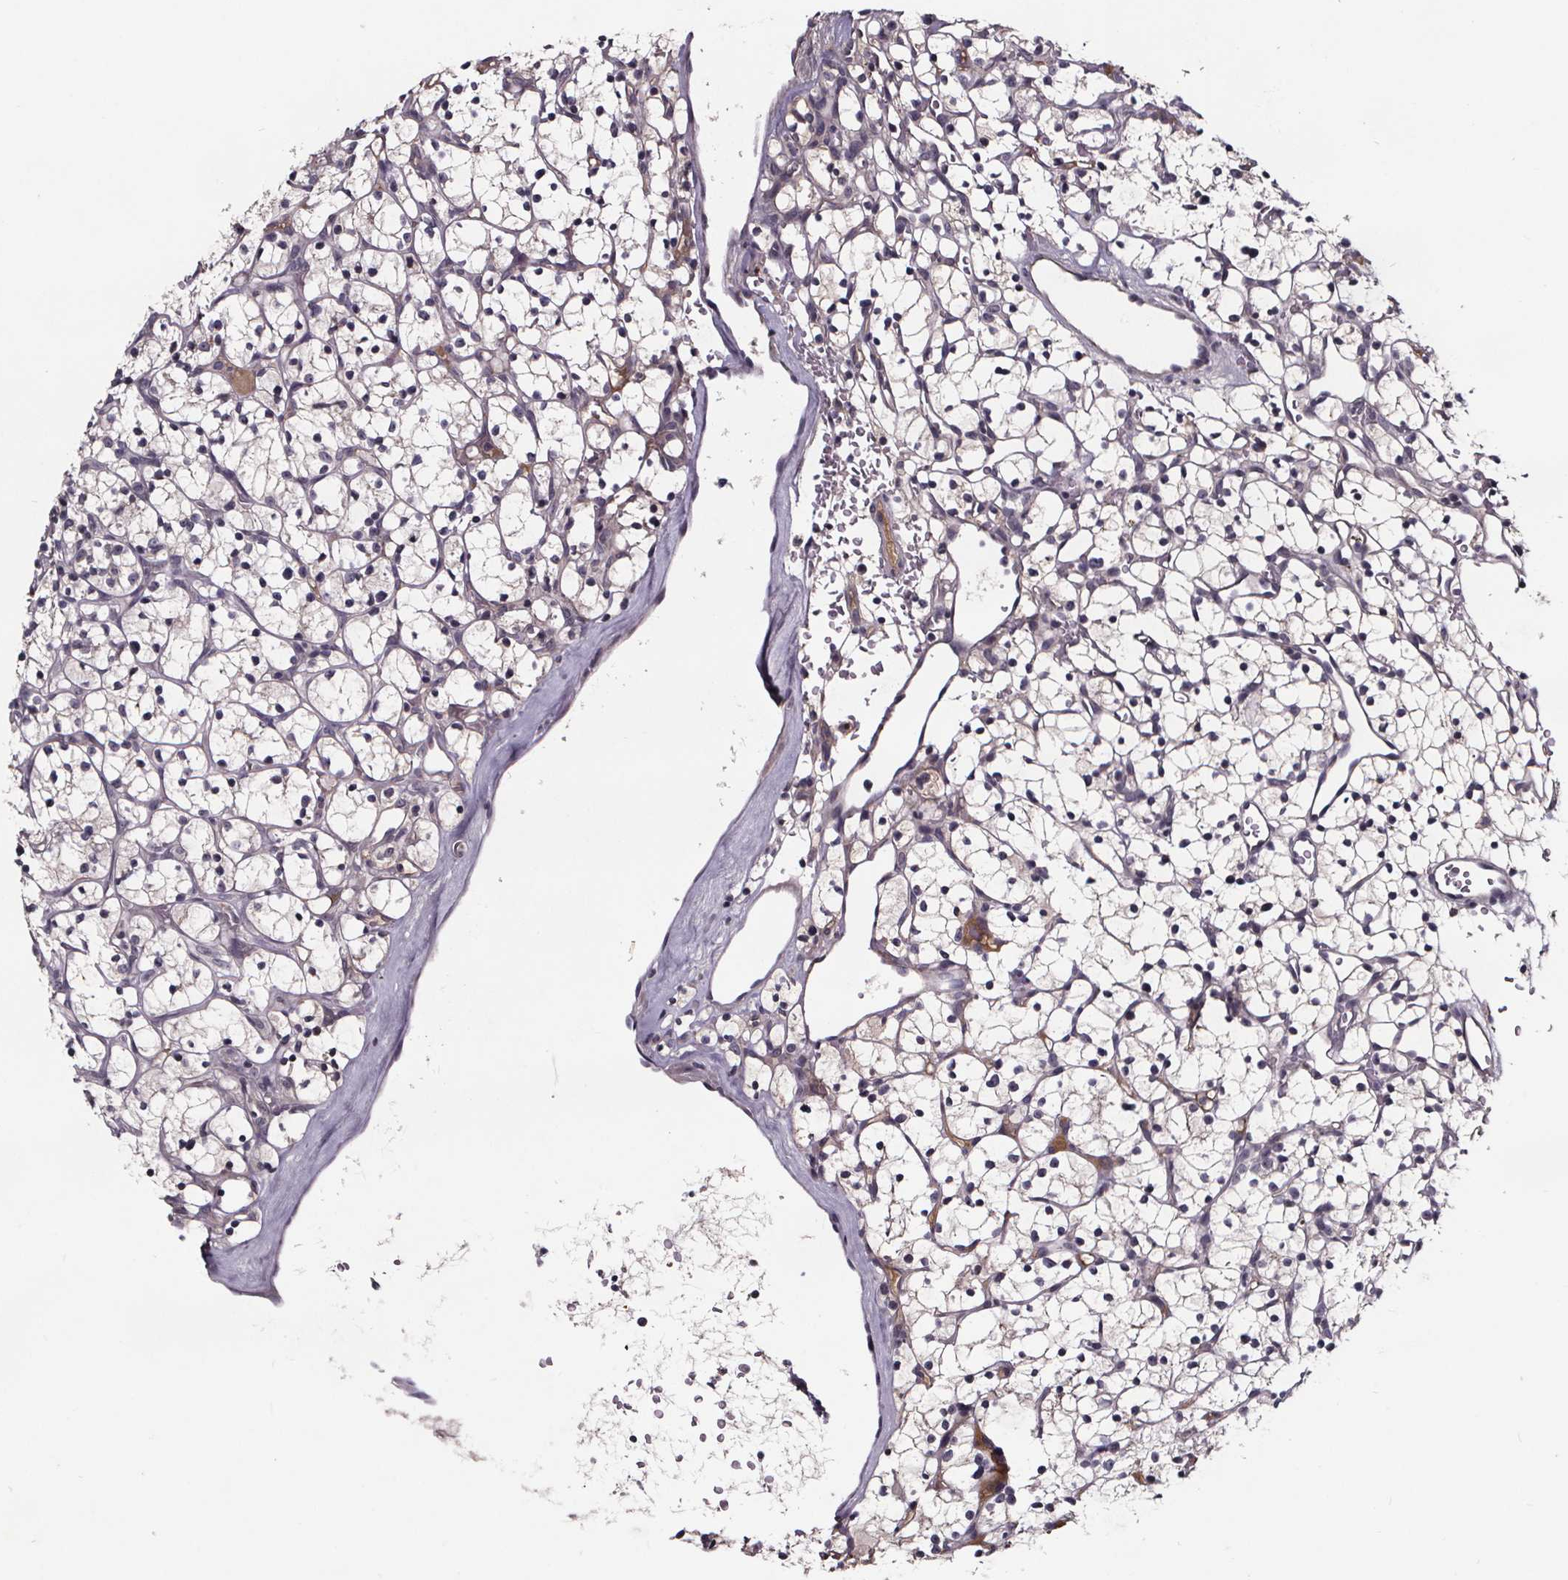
{"staining": {"intensity": "negative", "quantity": "none", "location": "none"}, "tissue": "renal cancer", "cell_type": "Tumor cells", "image_type": "cancer", "snomed": [{"axis": "morphology", "description": "Adenocarcinoma, NOS"}, {"axis": "topography", "description": "Kidney"}], "caption": "DAB immunohistochemical staining of renal cancer (adenocarcinoma) reveals no significant expression in tumor cells.", "gene": "NPHP4", "patient": {"sex": "female", "age": 64}}